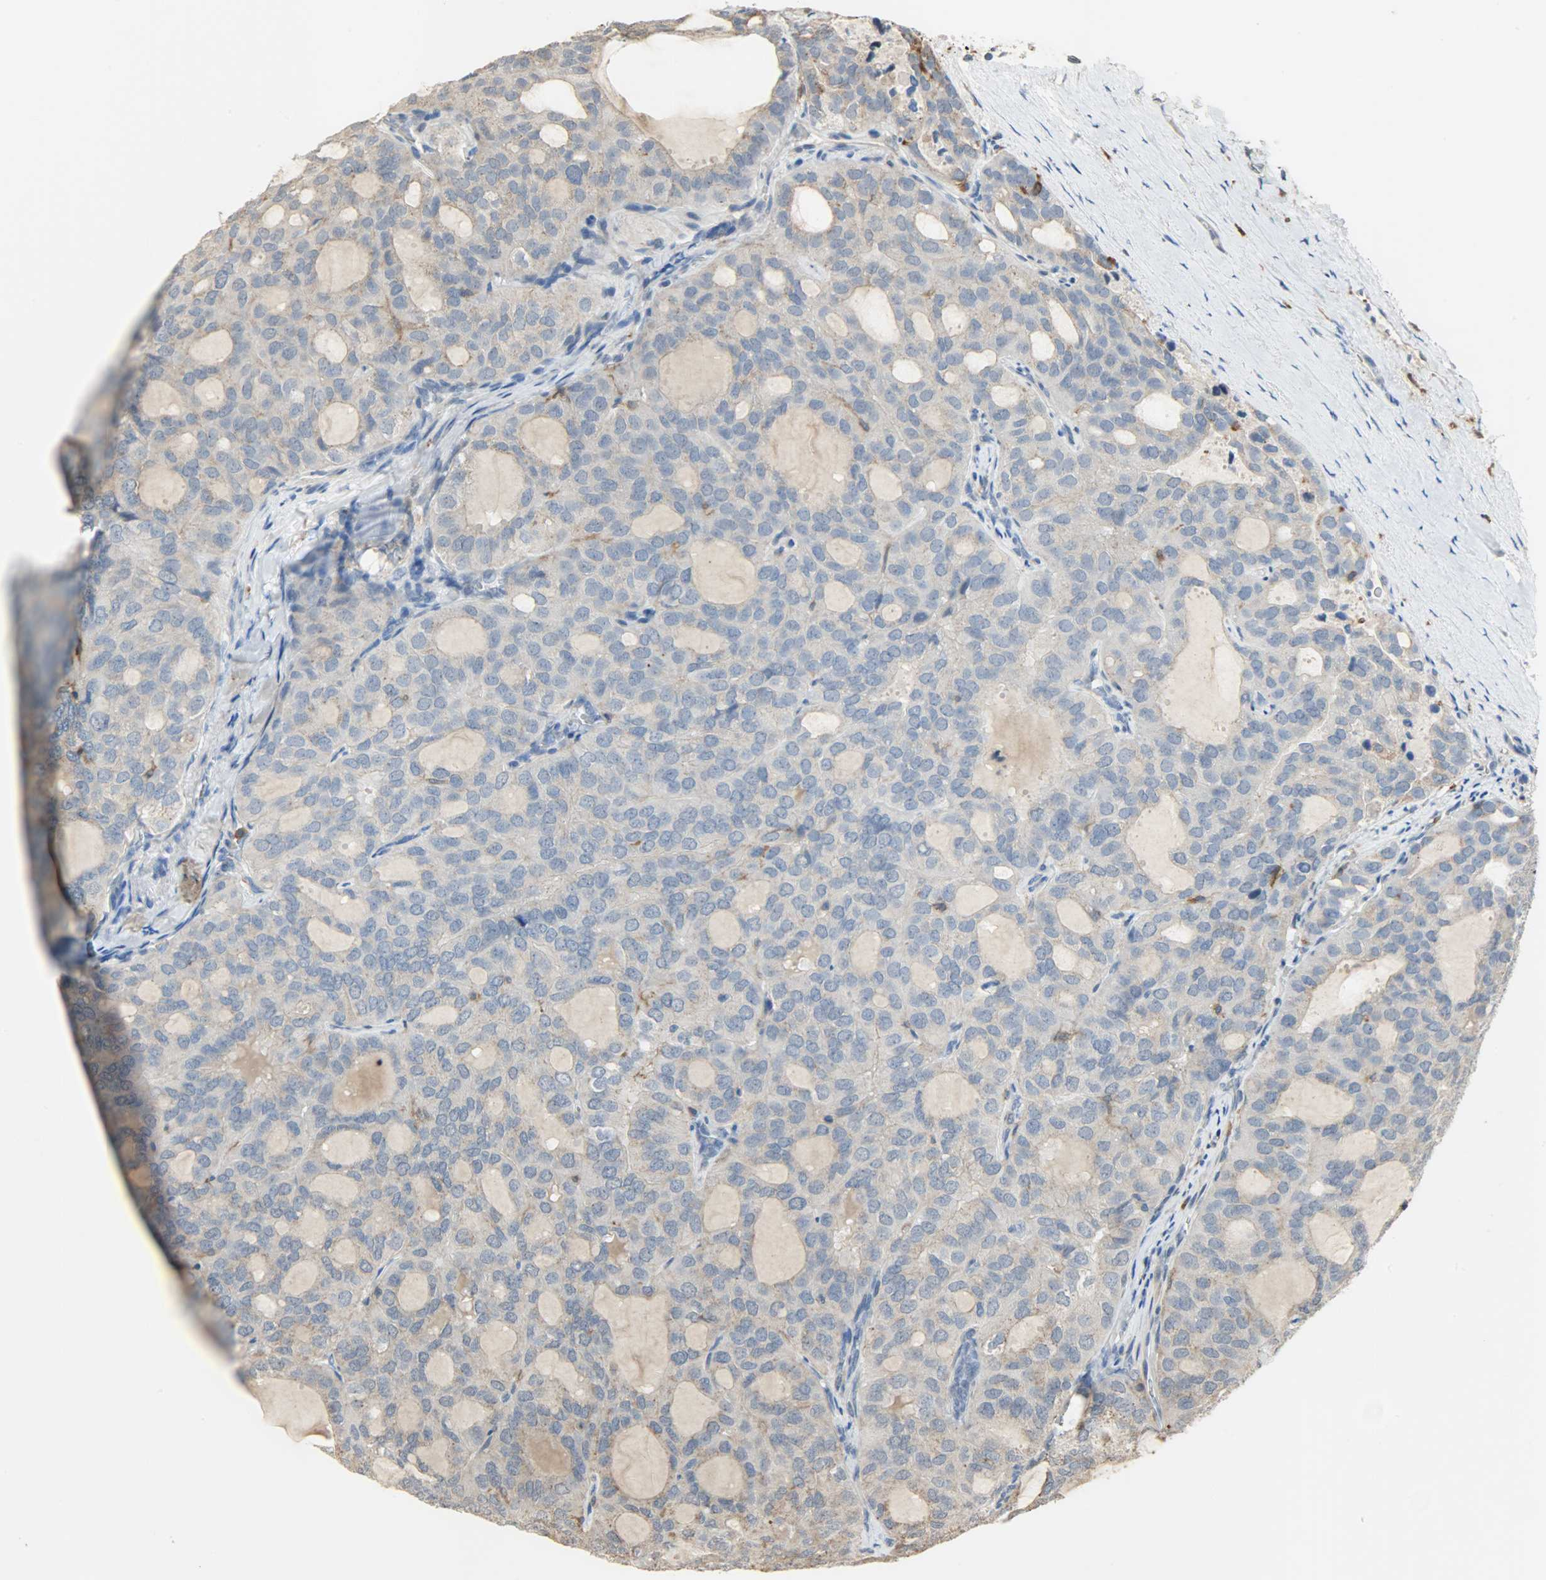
{"staining": {"intensity": "weak", "quantity": "<25%", "location": "cytoplasmic/membranous"}, "tissue": "thyroid cancer", "cell_type": "Tumor cells", "image_type": "cancer", "snomed": [{"axis": "morphology", "description": "Follicular adenoma carcinoma, NOS"}, {"axis": "topography", "description": "Thyroid gland"}], "caption": "An IHC micrograph of thyroid cancer (follicular adenoma carcinoma) is shown. There is no staining in tumor cells of thyroid cancer (follicular adenoma carcinoma).", "gene": "SKAP2", "patient": {"sex": "male", "age": 75}}